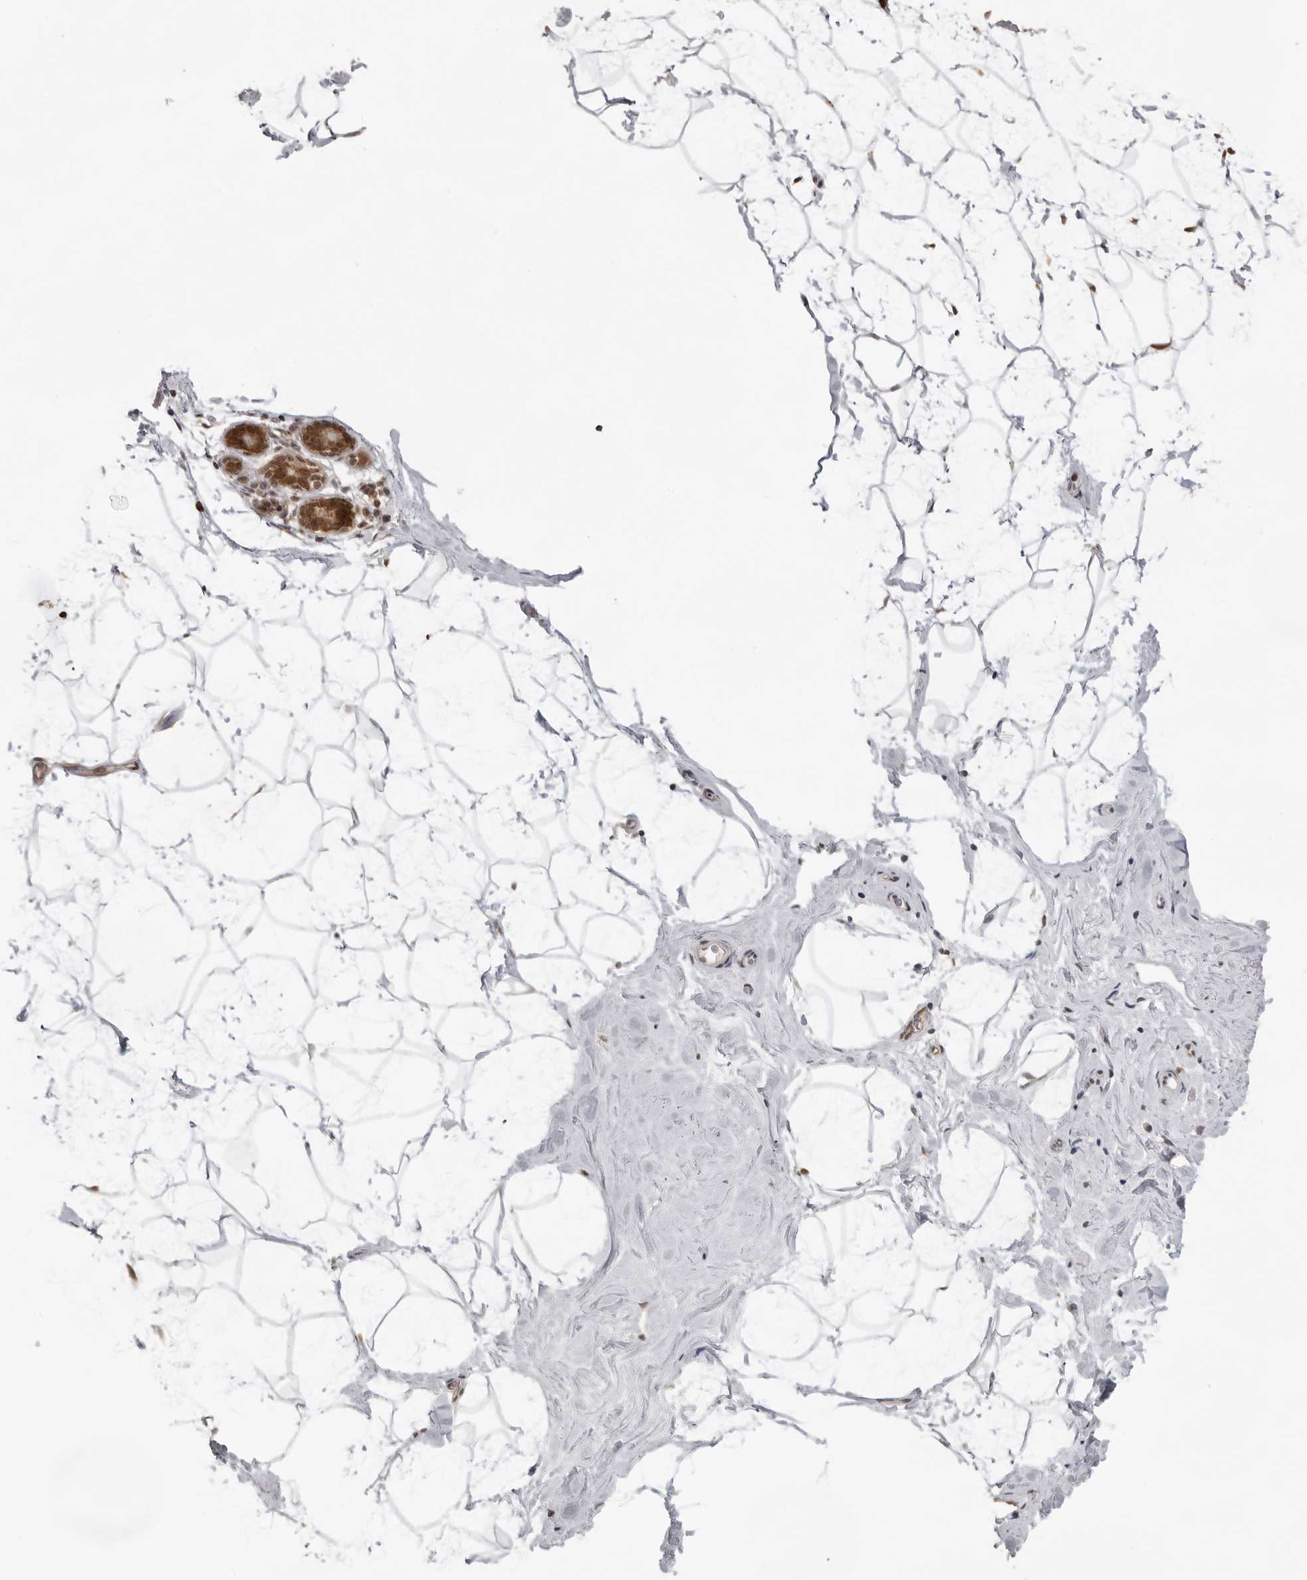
{"staining": {"intensity": "negative", "quantity": "none", "location": "none"}, "tissue": "breast", "cell_type": "Adipocytes", "image_type": "normal", "snomed": [{"axis": "morphology", "description": "Normal tissue, NOS"}, {"axis": "morphology", "description": "Lobular carcinoma"}, {"axis": "topography", "description": "Breast"}], "caption": "The micrograph shows no staining of adipocytes in benign breast. (DAB (3,3'-diaminobenzidine) immunohistochemistry with hematoxylin counter stain).", "gene": "EXOSC10", "patient": {"sex": "female", "age": 62}}